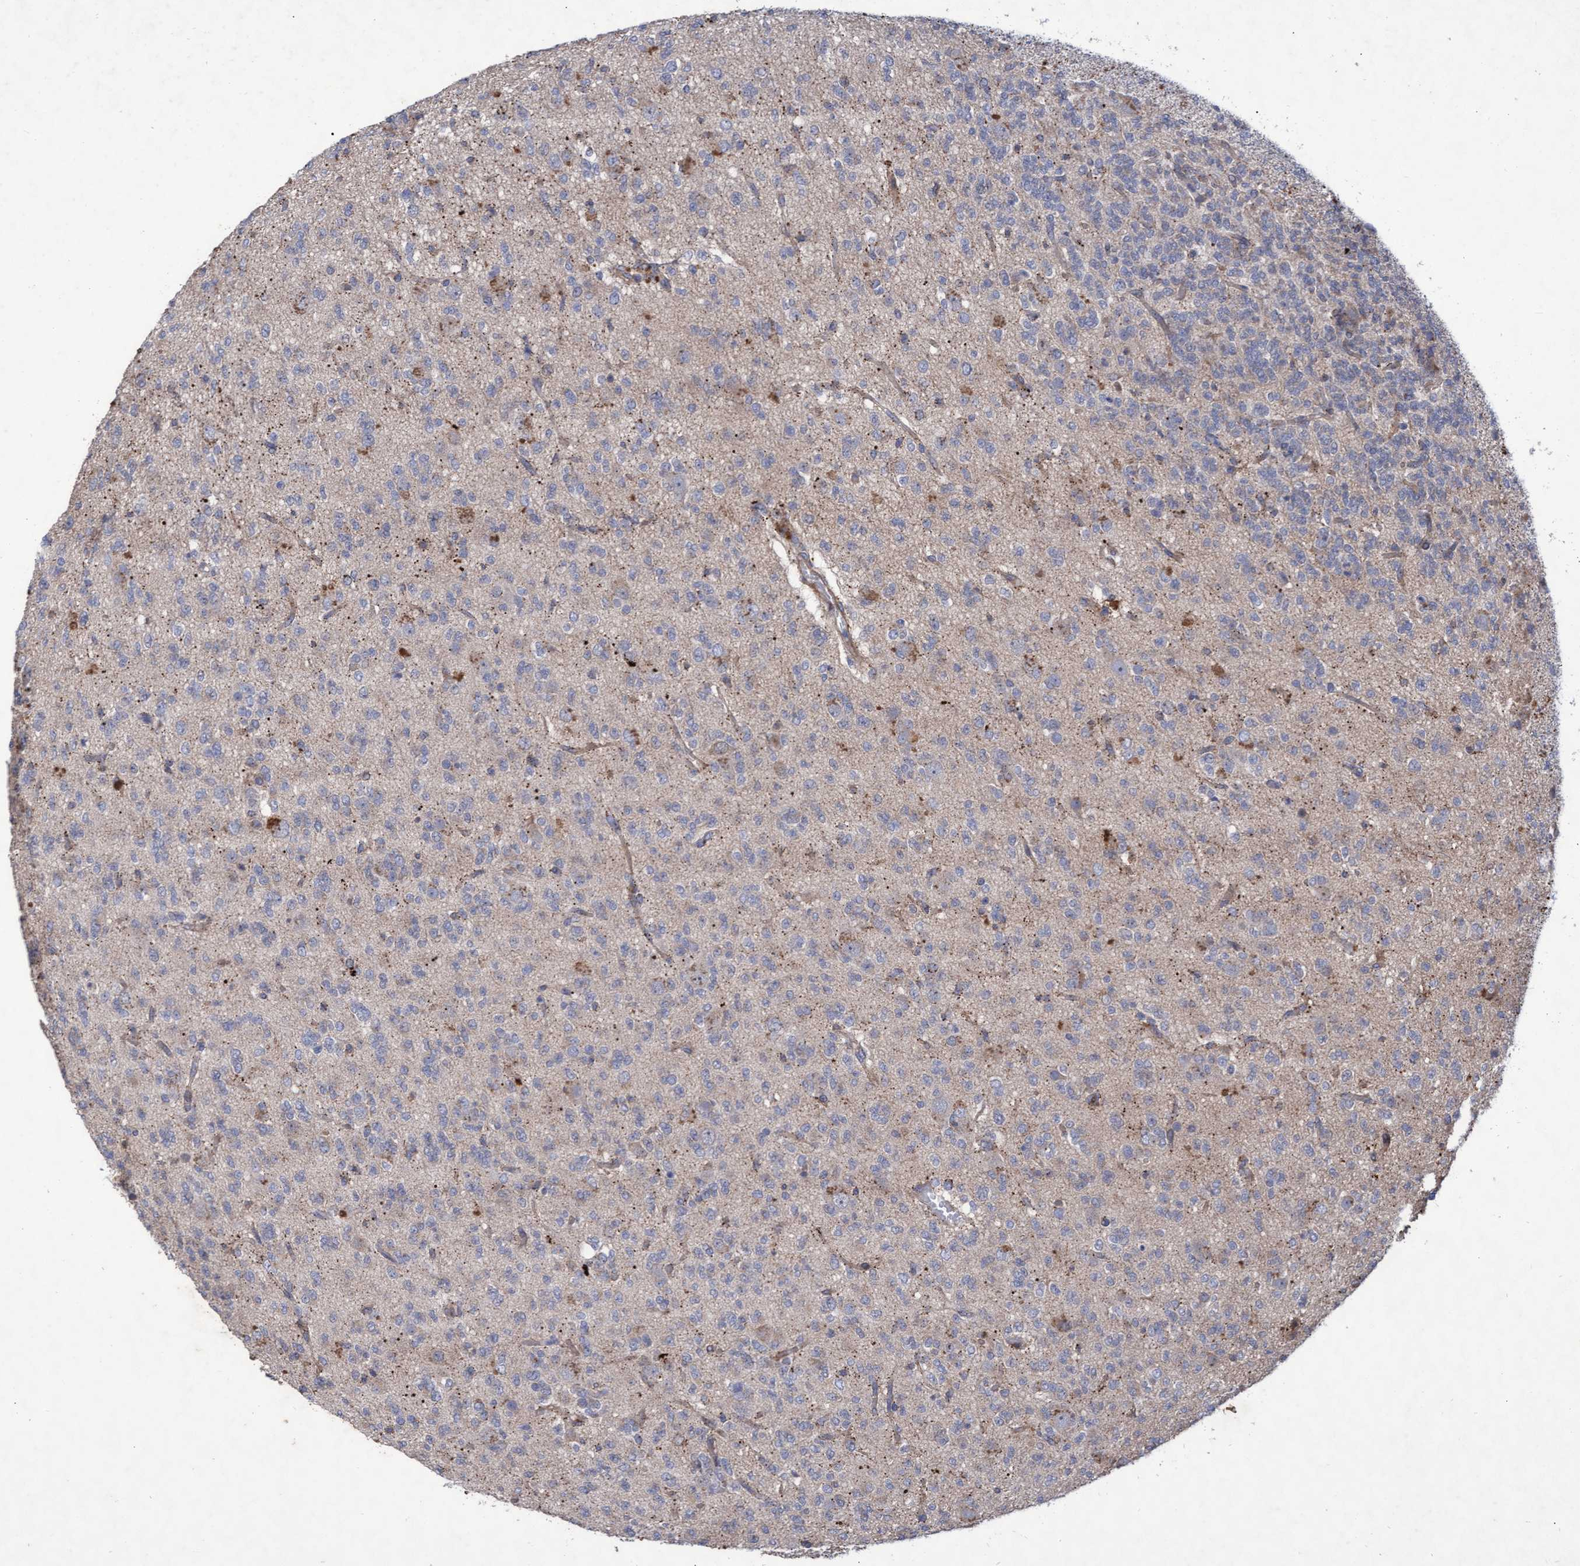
{"staining": {"intensity": "negative", "quantity": "none", "location": "none"}, "tissue": "glioma", "cell_type": "Tumor cells", "image_type": "cancer", "snomed": [{"axis": "morphology", "description": "Glioma, malignant, Low grade"}, {"axis": "topography", "description": "Brain"}], "caption": "IHC micrograph of malignant glioma (low-grade) stained for a protein (brown), which displays no expression in tumor cells.", "gene": "ABCF2", "patient": {"sex": "male", "age": 38}}